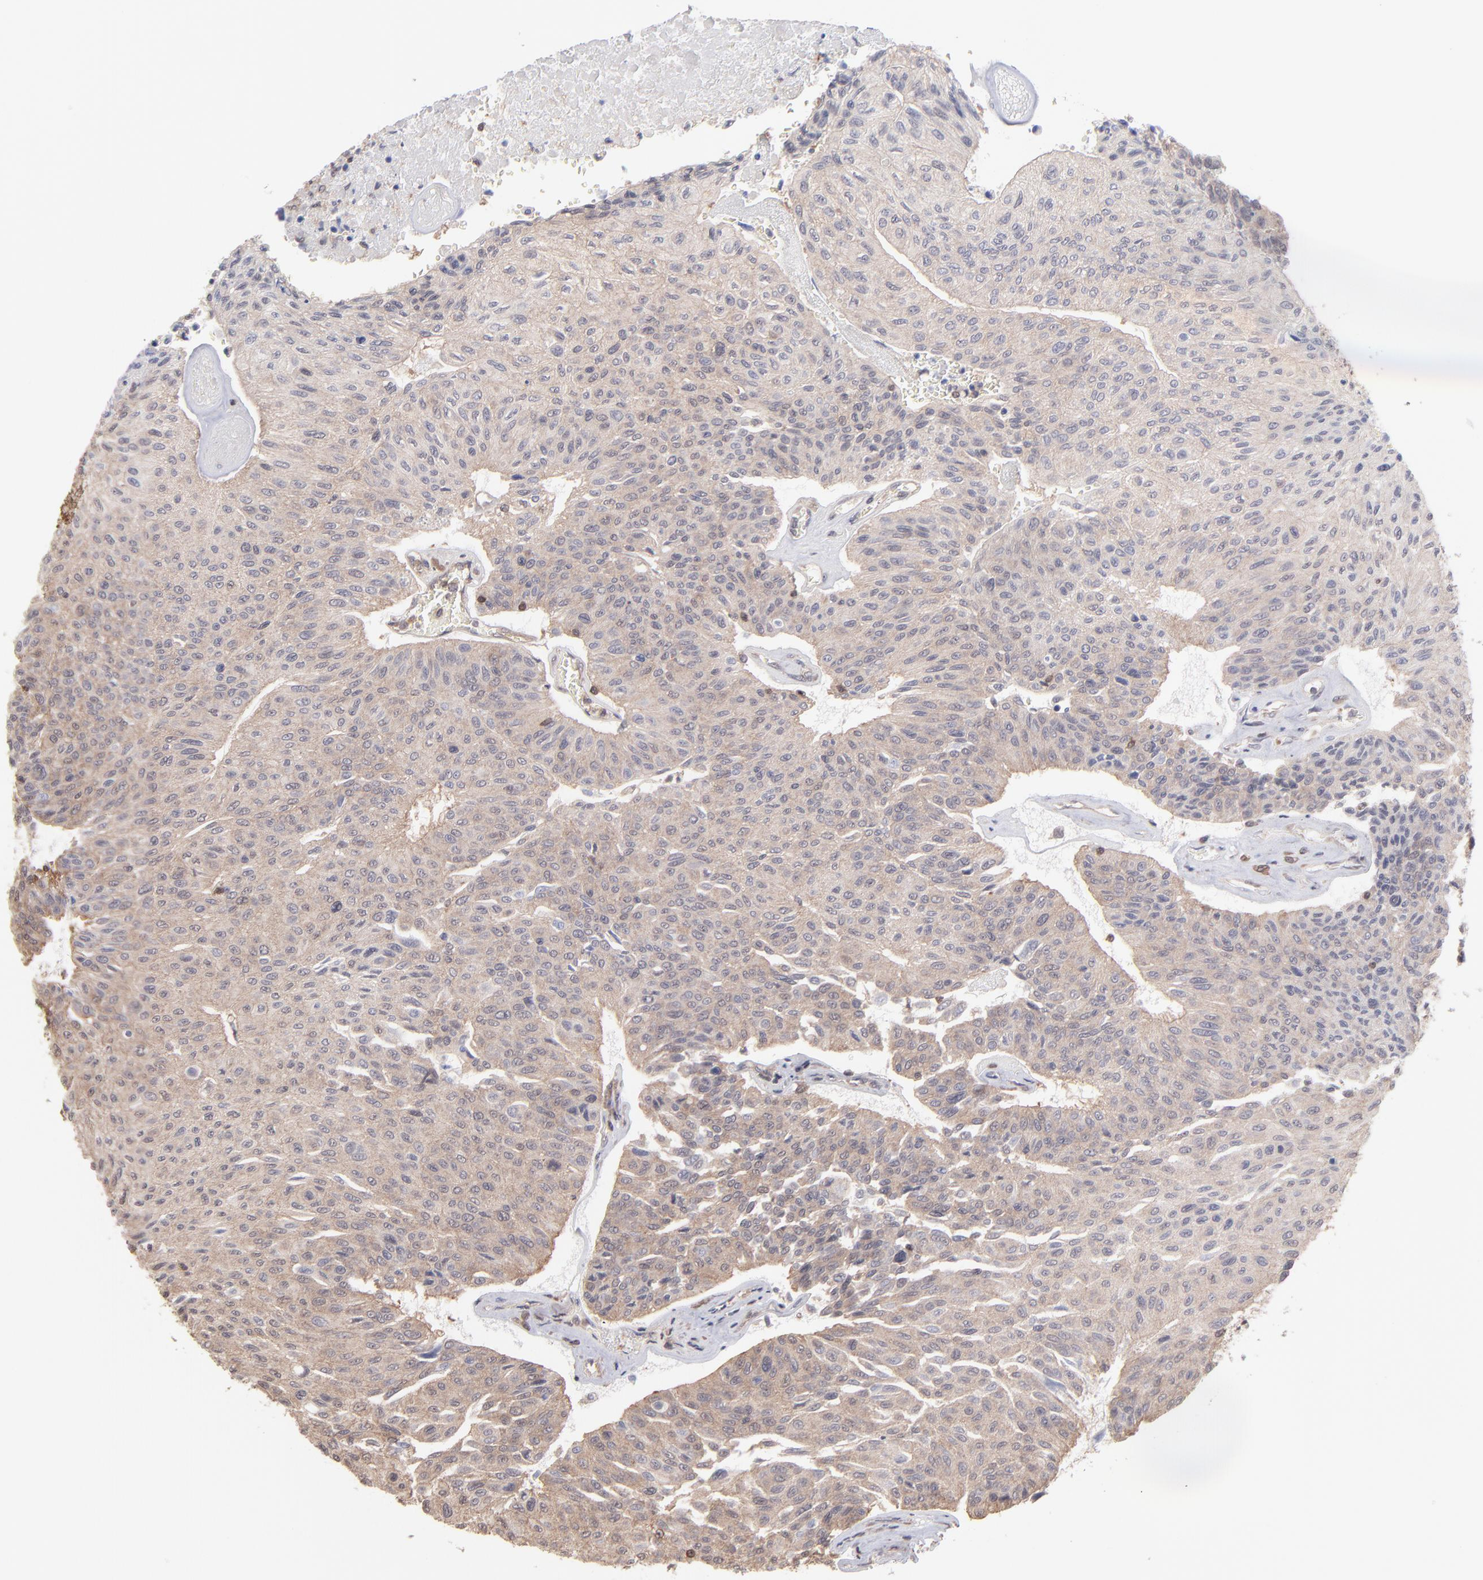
{"staining": {"intensity": "moderate", "quantity": ">75%", "location": "cytoplasmic/membranous"}, "tissue": "urothelial cancer", "cell_type": "Tumor cells", "image_type": "cancer", "snomed": [{"axis": "morphology", "description": "Urothelial carcinoma, High grade"}, {"axis": "topography", "description": "Urinary bladder"}], "caption": "Immunohistochemistry (IHC) histopathology image of human high-grade urothelial carcinoma stained for a protein (brown), which demonstrates medium levels of moderate cytoplasmic/membranous expression in about >75% of tumor cells.", "gene": "MAP2K2", "patient": {"sex": "male", "age": 66}}